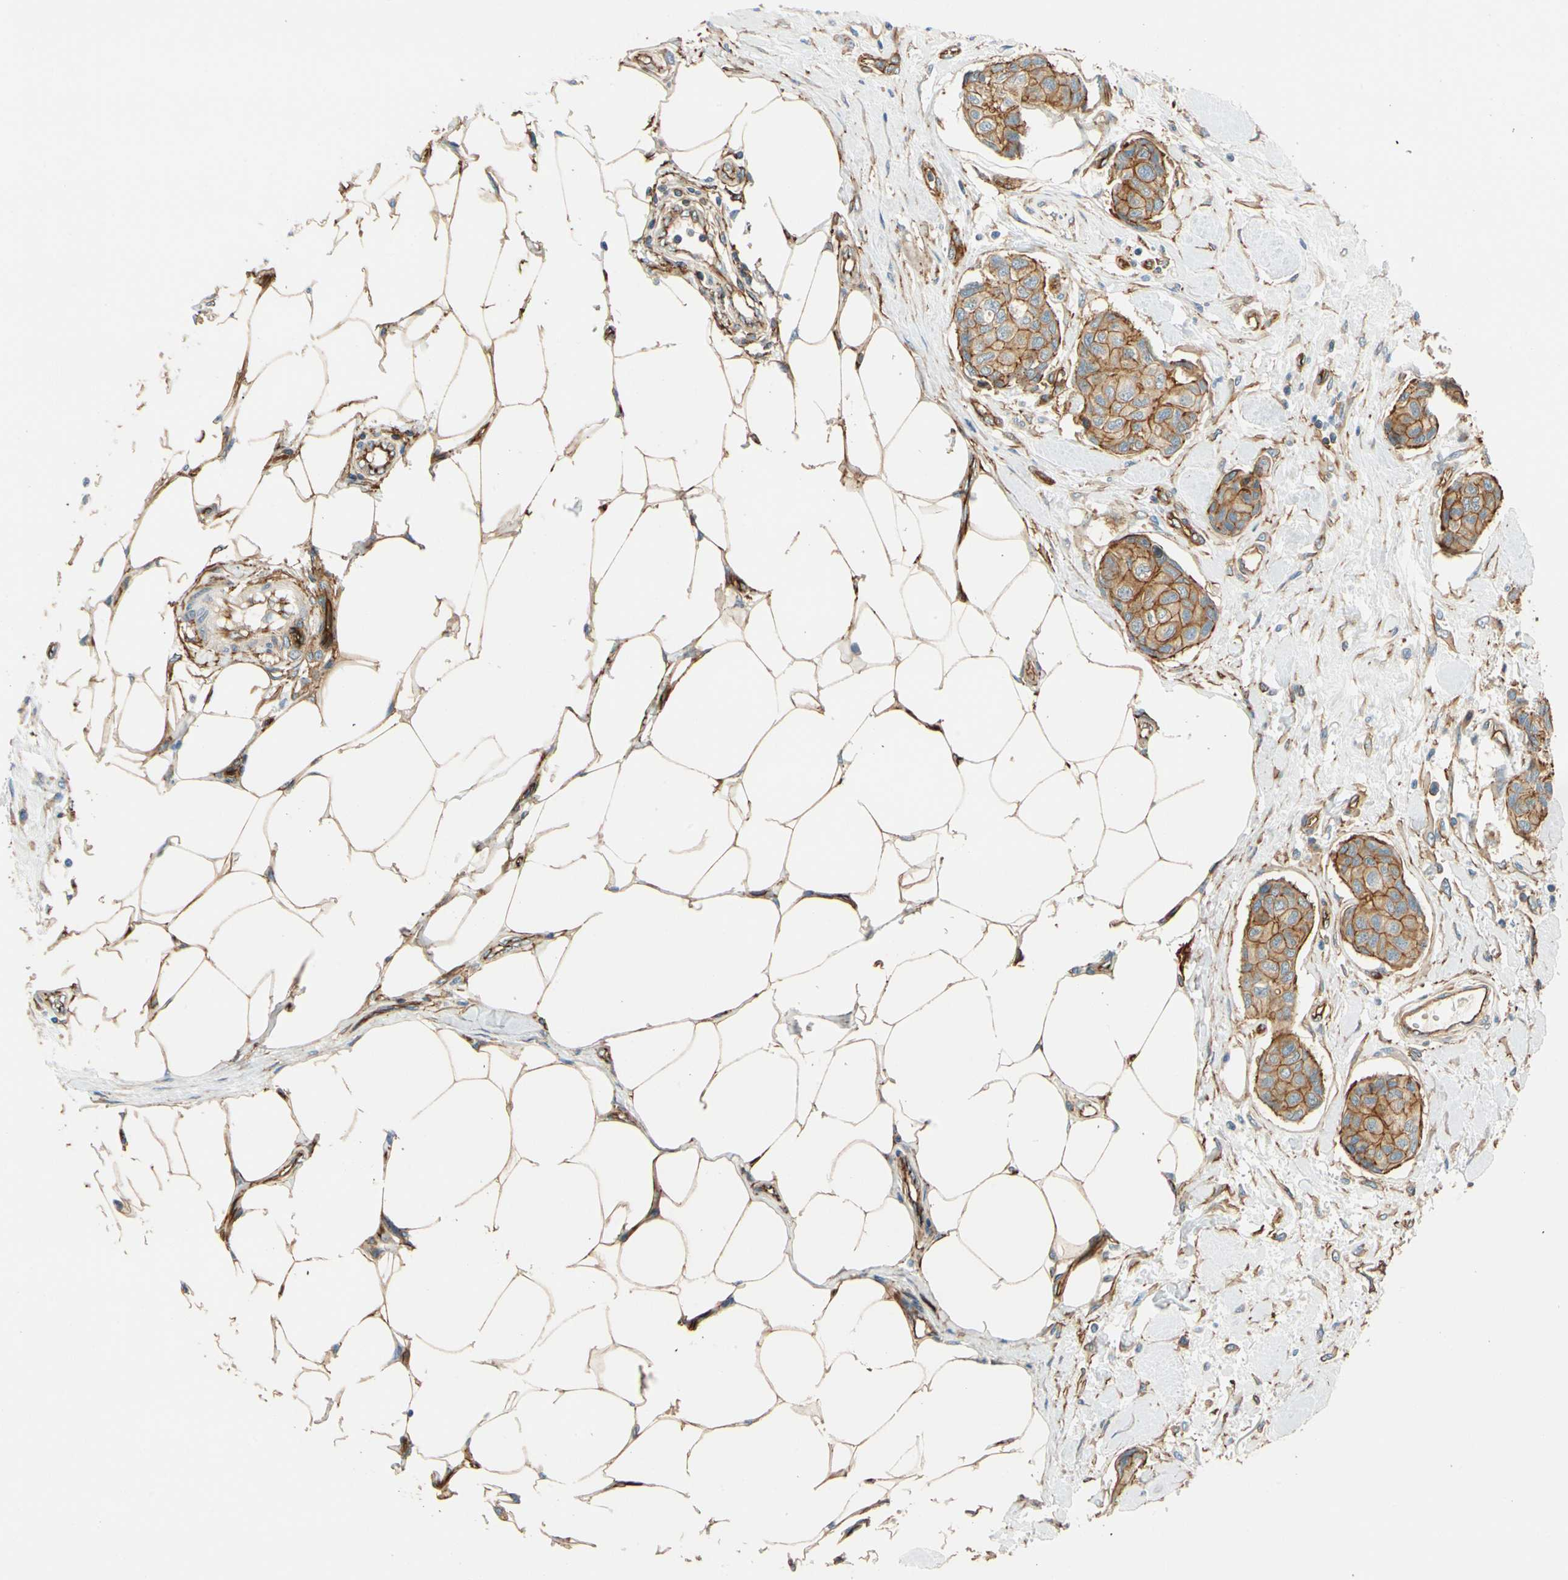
{"staining": {"intensity": "moderate", "quantity": ">75%", "location": "cytoplasmic/membranous"}, "tissue": "breast cancer", "cell_type": "Tumor cells", "image_type": "cancer", "snomed": [{"axis": "morphology", "description": "Duct carcinoma"}, {"axis": "topography", "description": "Breast"}], "caption": "Immunohistochemistry staining of breast cancer, which demonstrates medium levels of moderate cytoplasmic/membranous expression in about >75% of tumor cells indicating moderate cytoplasmic/membranous protein staining. The staining was performed using DAB (3,3'-diaminobenzidine) (brown) for protein detection and nuclei were counterstained in hematoxylin (blue).", "gene": "SPTAN1", "patient": {"sex": "female", "age": 80}}